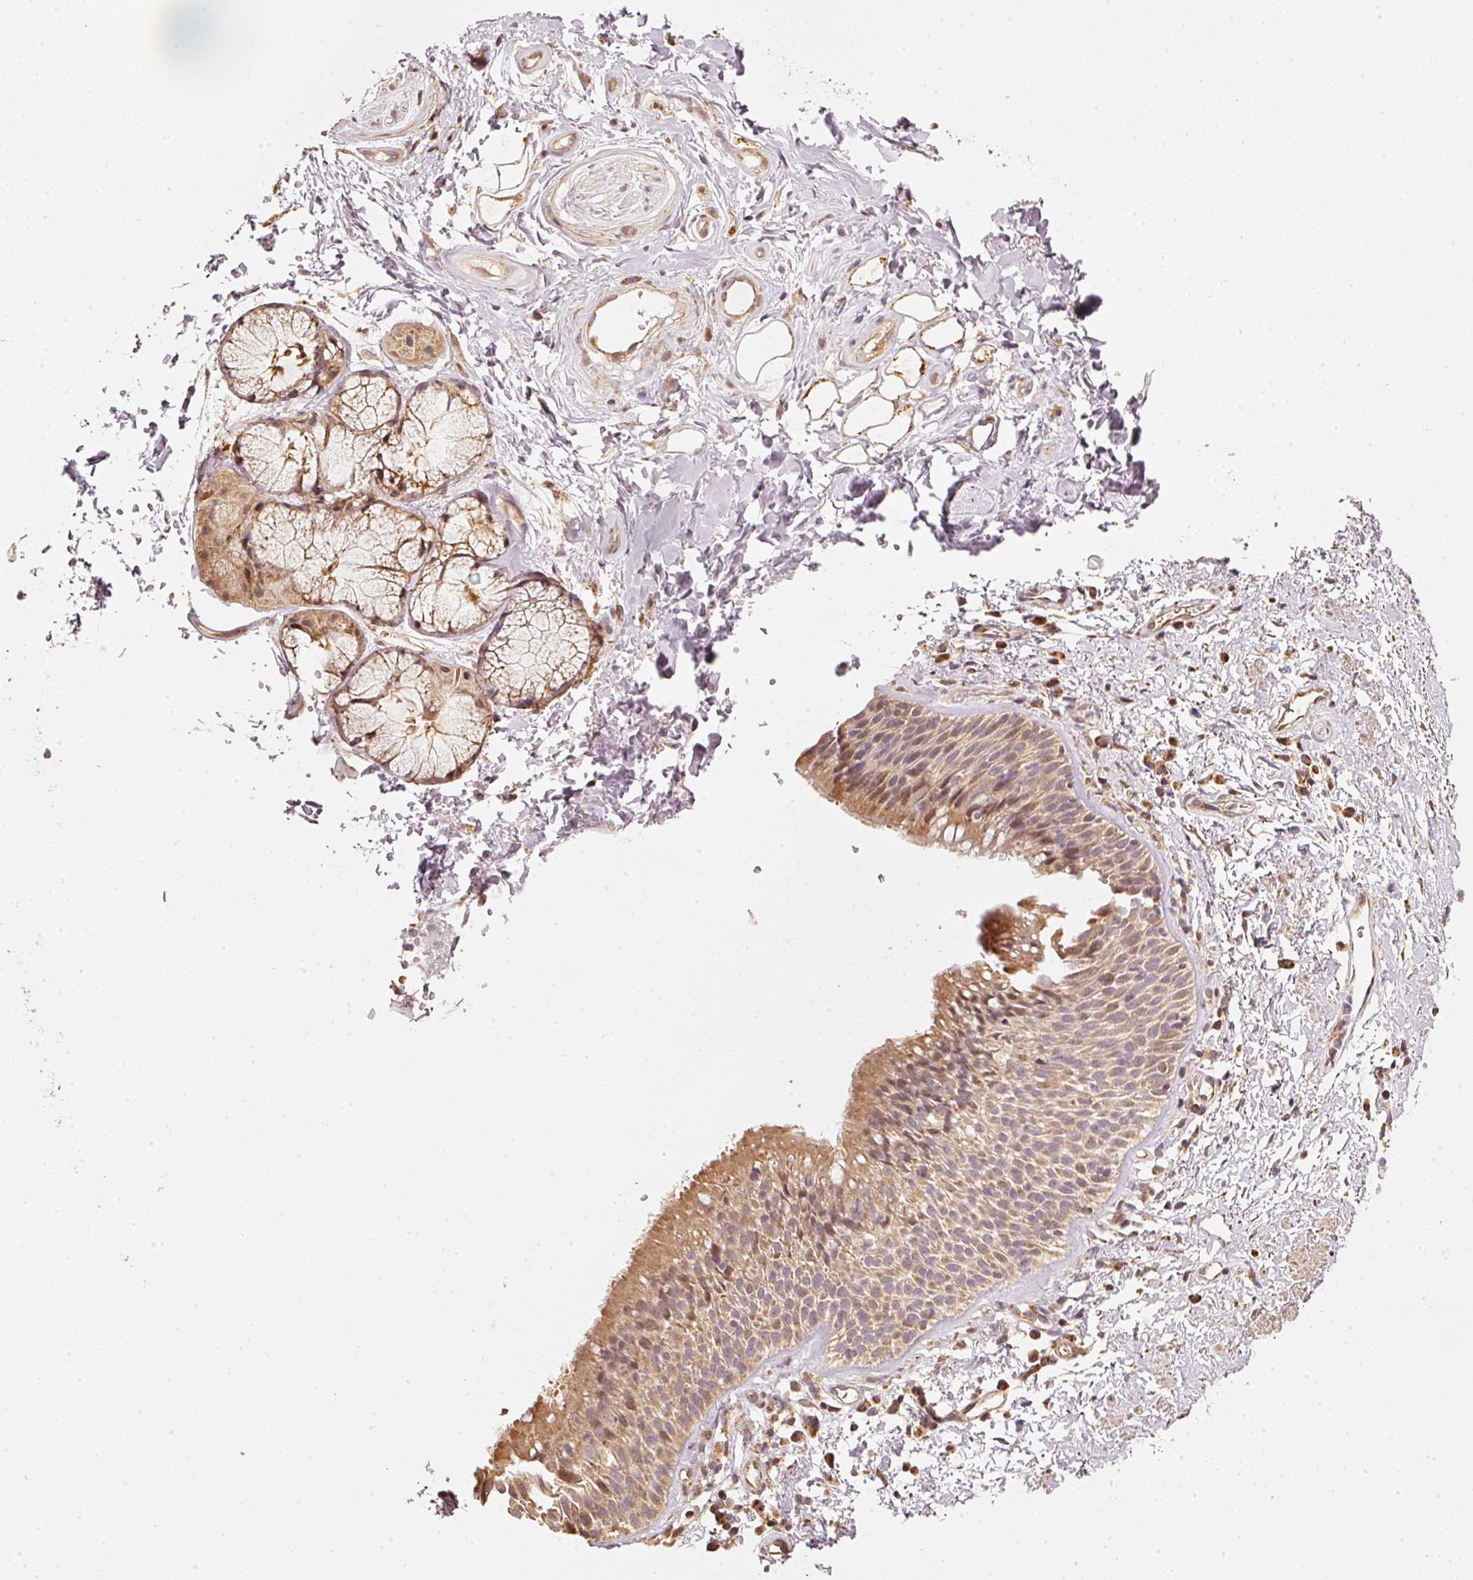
{"staining": {"intensity": "moderate", "quantity": ">75%", "location": "cytoplasmic/membranous,nuclear"}, "tissue": "nasopharynx", "cell_type": "Respiratory epithelial cells", "image_type": "normal", "snomed": [{"axis": "morphology", "description": "Normal tissue, NOS"}, {"axis": "topography", "description": "Cartilage tissue"}, {"axis": "topography", "description": "Nasopharynx"}, {"axis": "topography", "description": "Thyroid gland"}], "caption": "Immunohistochemical staining of benign nasopharynx exhibits moderate cytoplasmic/membranous,nuclear protein staining in about >75% of respiratory epithelial cells.", "gene": "RAB35", "patient": {"sex": "male", "age": 63}}